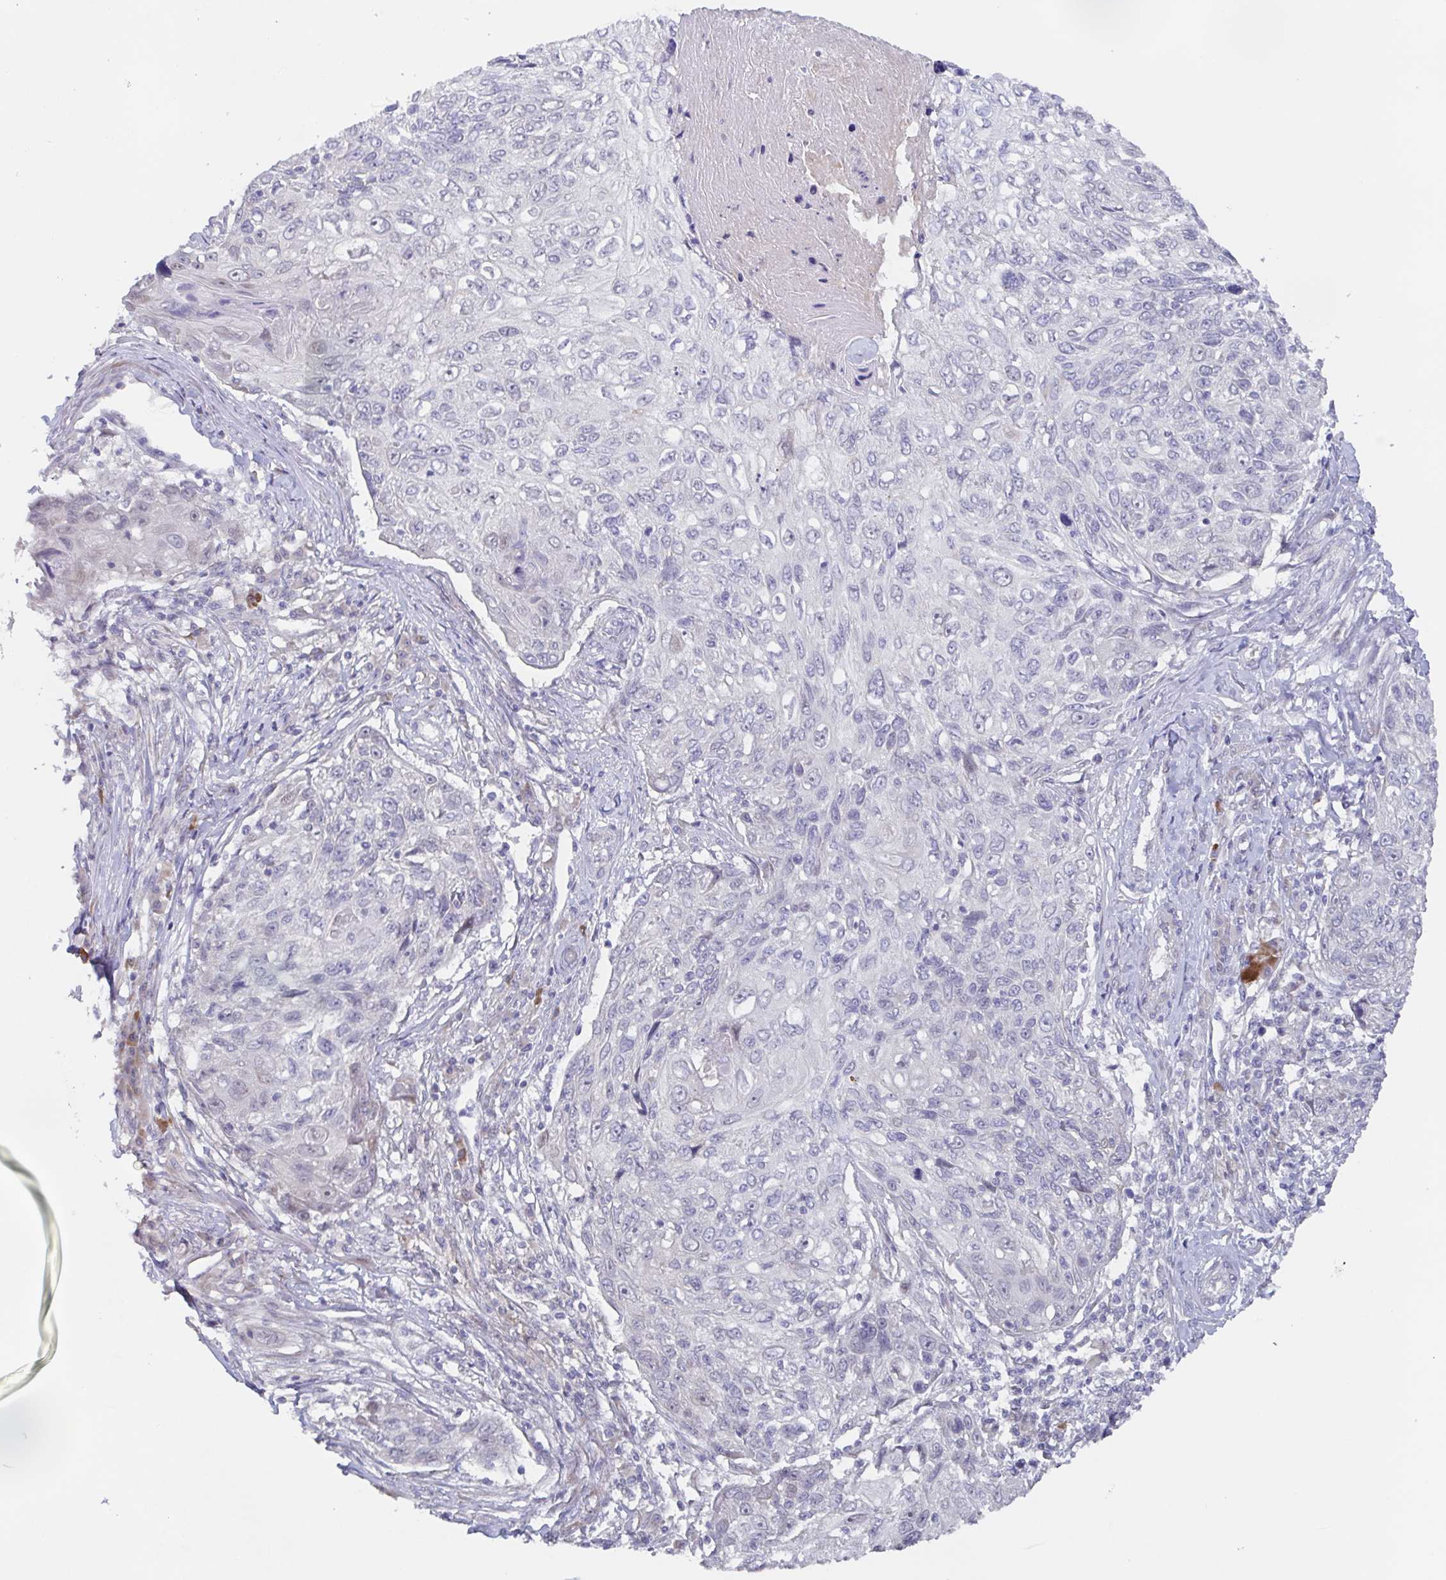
{"staining": {"intensity": "negative", "quantity": "none", "location": "none"}, "tissue": "skin cancer", "cell_type": "Tumor cells", "image_type": "cancer", "snomed": [{"axis": "morphology", "description": "Squamous cell carcinoma, NOS"}, {"axis": "topography", "description": "Skin"}], "caption": "High magnification brightfield microscopy of squamous cell carcinoma (skin) stained with DAB (3,3'-diaminobenzidine) (brown) and counterstained with hematoxylin (blue): tumor cells show no significant staining.", "gene": "POU2F3", "patient": {"sex": "male", "age": 92}}